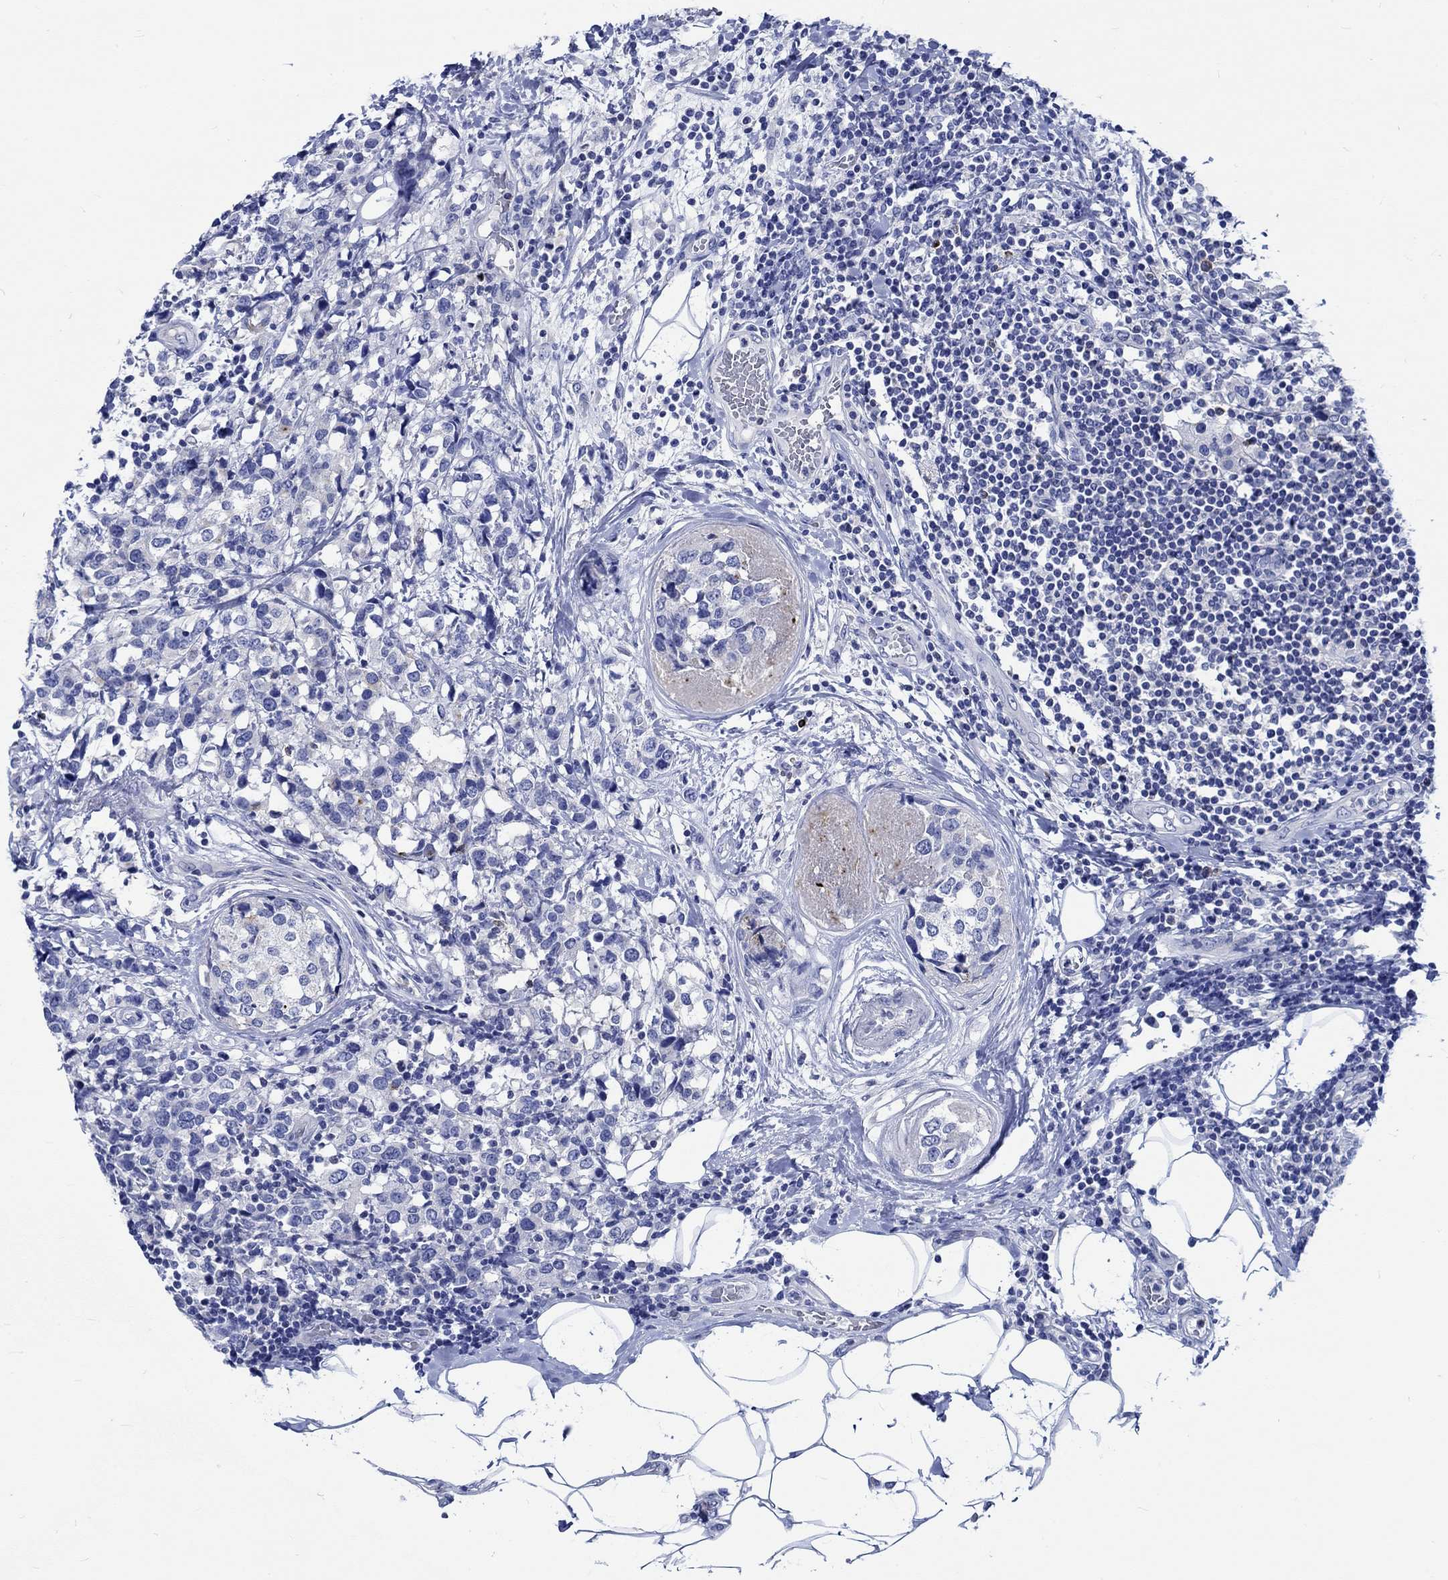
{"staining": {"intensity": "negative", "quantity": "none", "location": "none"}, "tissue": "breast cancer", "cell_type": "Tumor cells", "image_type": "cancer", "snomed": [{"axis": "morphology", "description": "Lobular carcinoma"}, {"axis": "topography", "description": "Breast"}], "caption": "An image of lobular carcinoma (breast) stained for a protein reveals no brown staining in tumor cells.", "gene": "PTPRN2", "patient": {"sex": "female", "age": 59}}